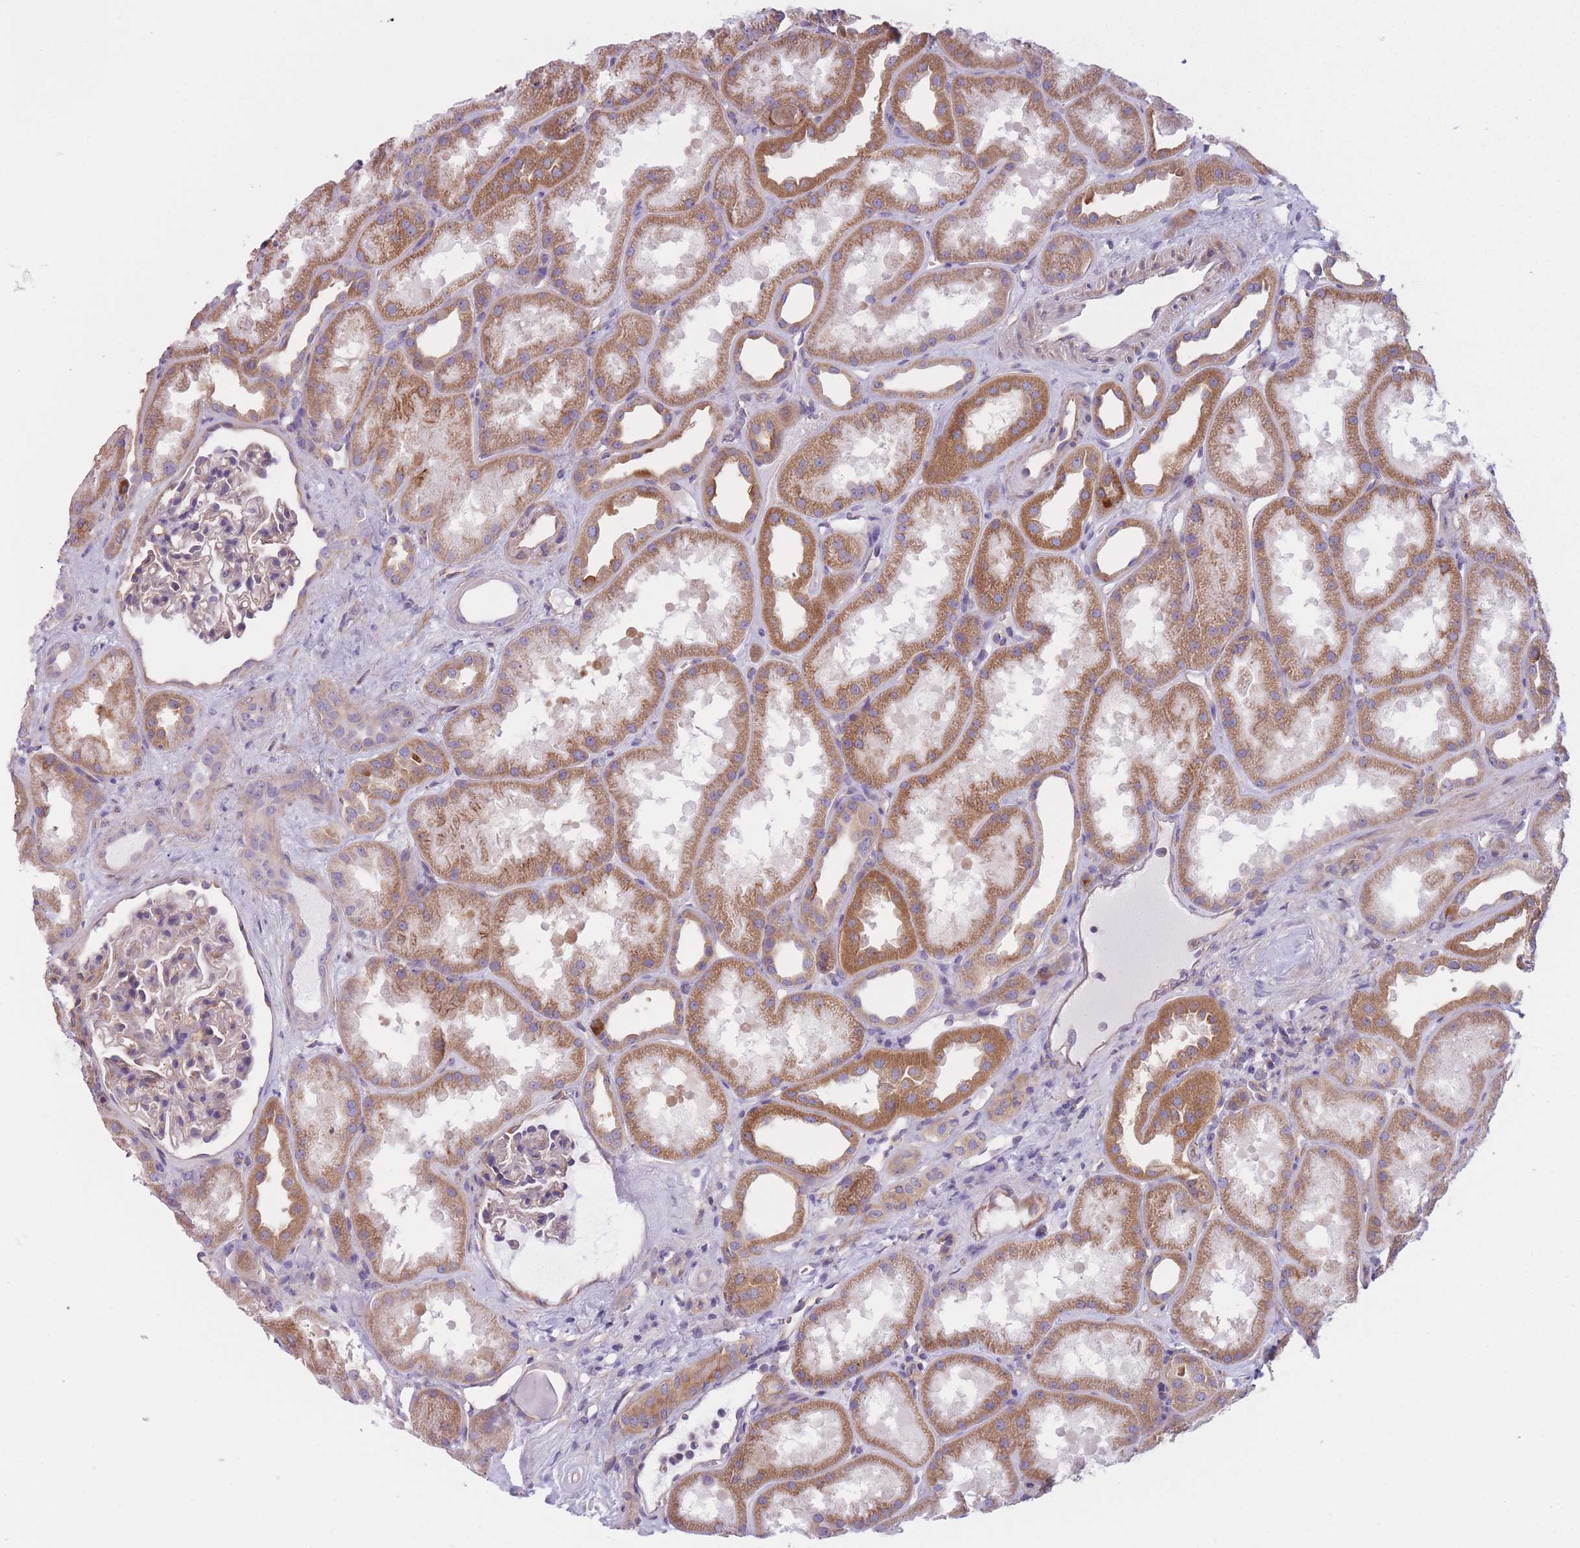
{"staining": {"intensity": "weak", "quantity": "<25%", "location": "cytoplasmic/membranous"}, "tissue": "kidney", "cell_type": "Cells in glomeruli", "image_type": "normal", "snomed": [{"axis": "morphology", "description": "Normal tissue, NOS"}, {"axis": "topography", "description": "Kidney"}], "caption": "Immunohistochemical staining of unremarkable kidney exhibits no significant positivity in cells in glomeruli. Brightfield microscopy of immunohistochemistry stained with DAB (brown) and hematoxylin (blue), captured at high magnification.", "gene": "SERPINB3", "patient": {"sex": "male", "age": 61}}